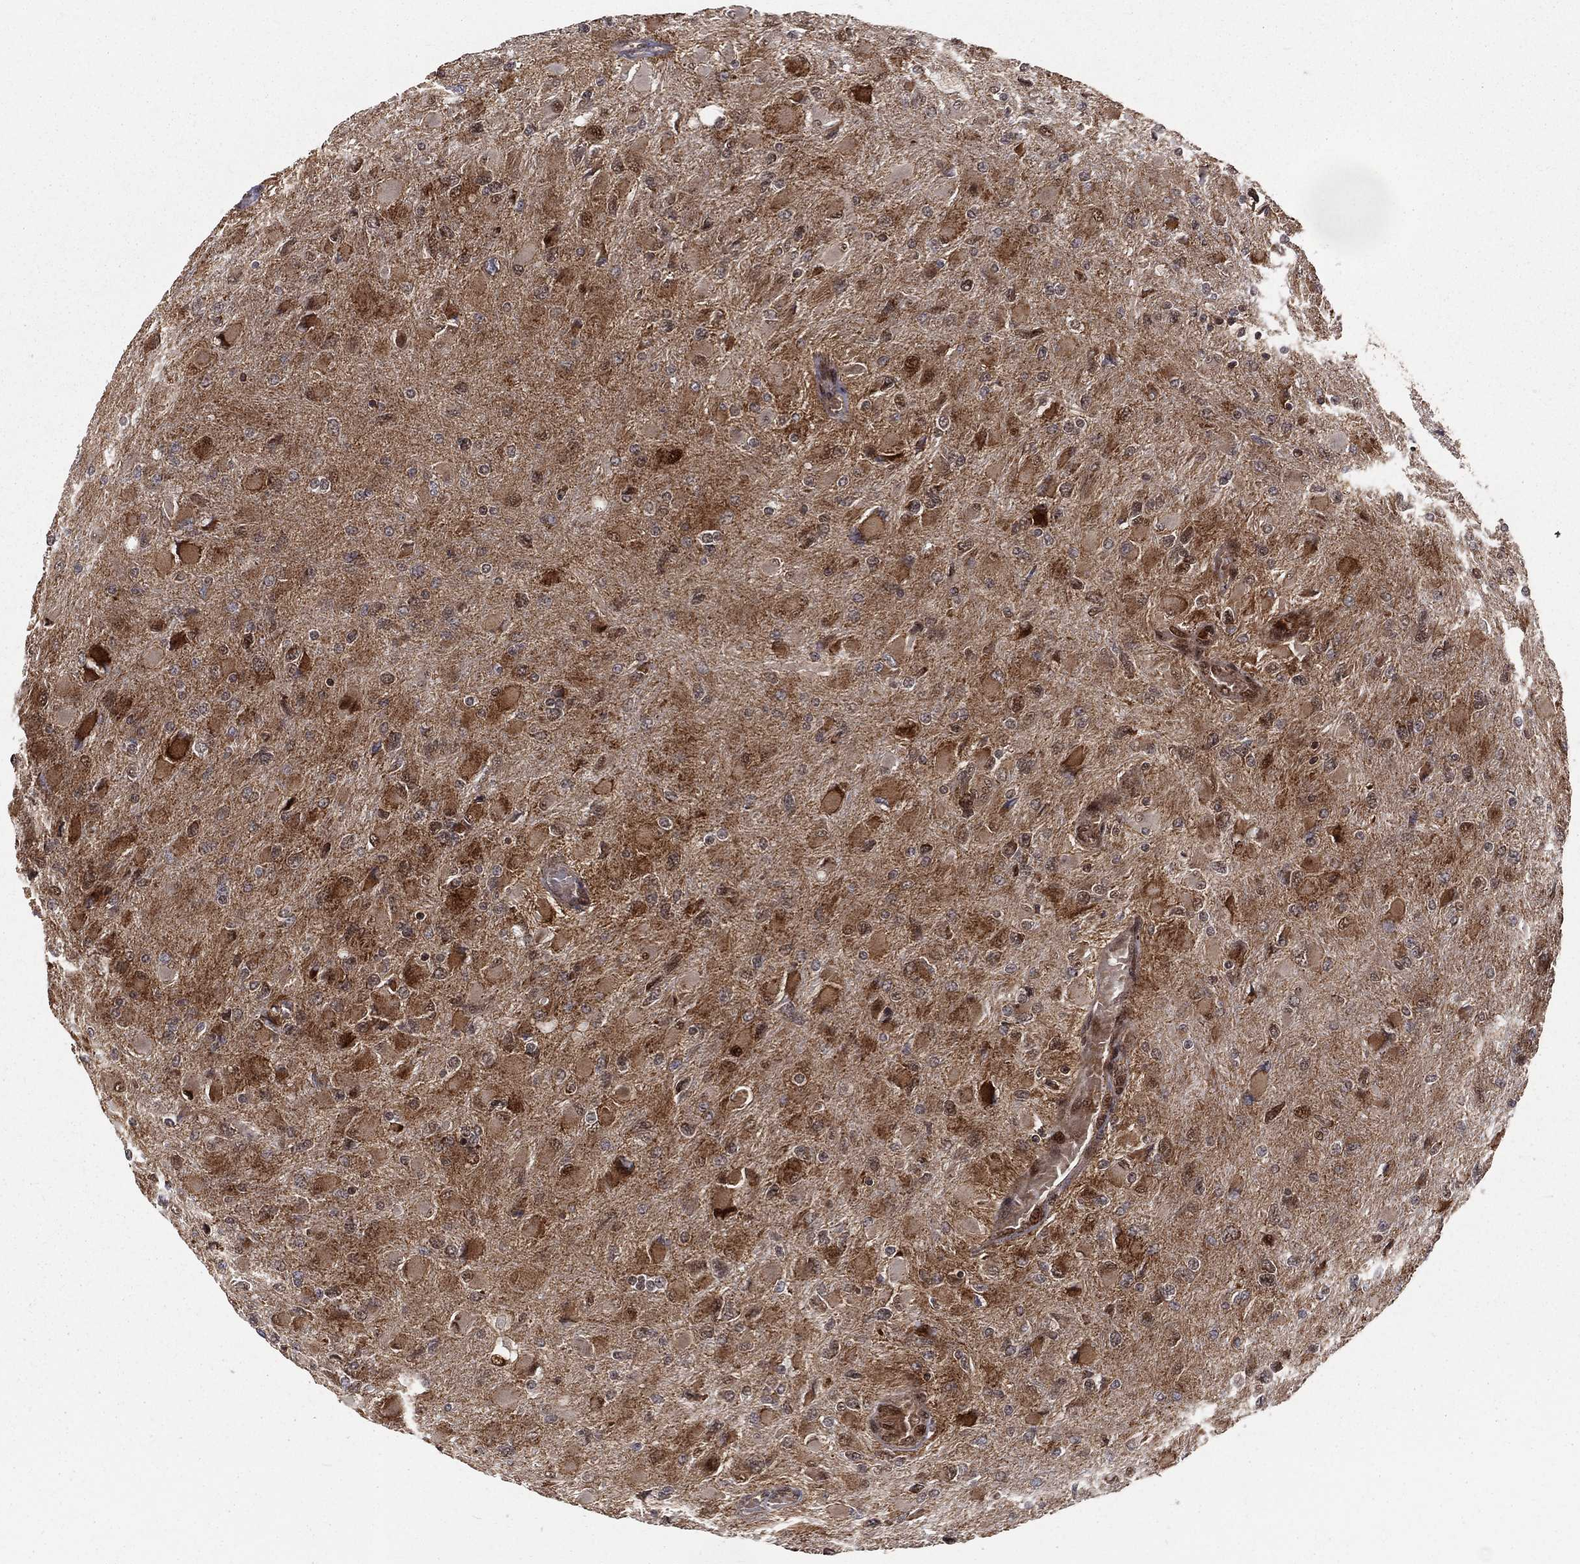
{"staining": {"intensity": "strong", "quantity": "25%-75%", "location": "cytoplasmic/membranous"}, "tissue": "glioma", "cell_type": "Tumor cells", "image_type": "cancer", "snomed": [{"axis": "morphology", "description": "Glioma, malignant, High grade"}, {"axis": "topography", "description": "Cerebral cortex"}], "caption": "Malignant glioma (high-grade) tissue displays strong cytoplasmic/membranous staining in about 25%-75% of tumor cells, visualized by immunohistochemistry.", "gene": "MDM2", "patient": {"sex": "female", "age": 36}}